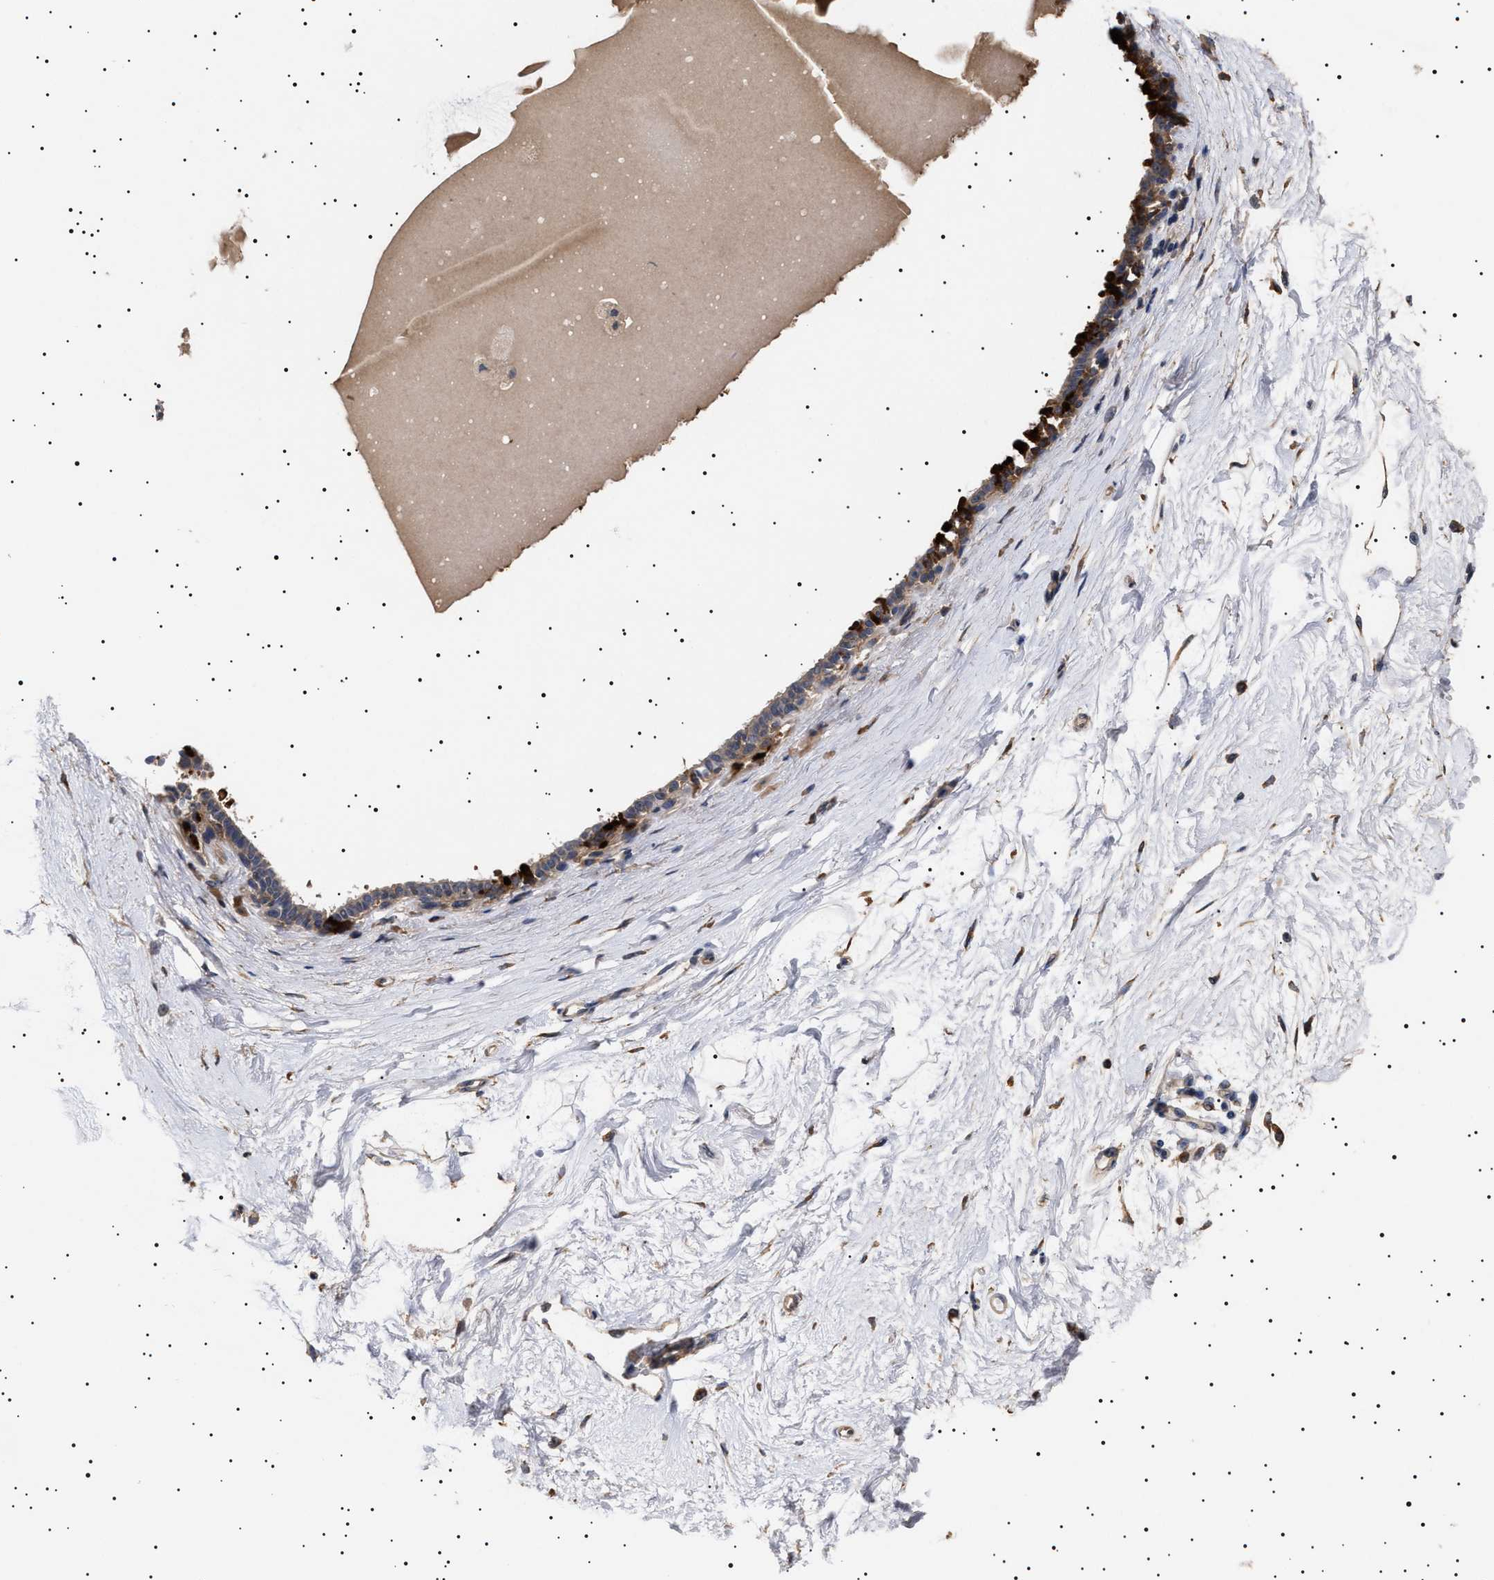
{"staining": {"intensity": "weak", "quantity": "<25%", "location": "cytoplasmic/membranous"}, "tissue": "breast", "cell_type": "Adipocytes", "image_type": "normal", "snomed": [{"axis": "morphology", "description": "Normal tissue, NOS"}, {"axis": "topography", "description": "Breast"}], "caption": "An image of breast stained for a protein exhibits no brown staining in adipocytes.", "gene": "KRBA1", "patient": {"sex": "female", "age": 45}}